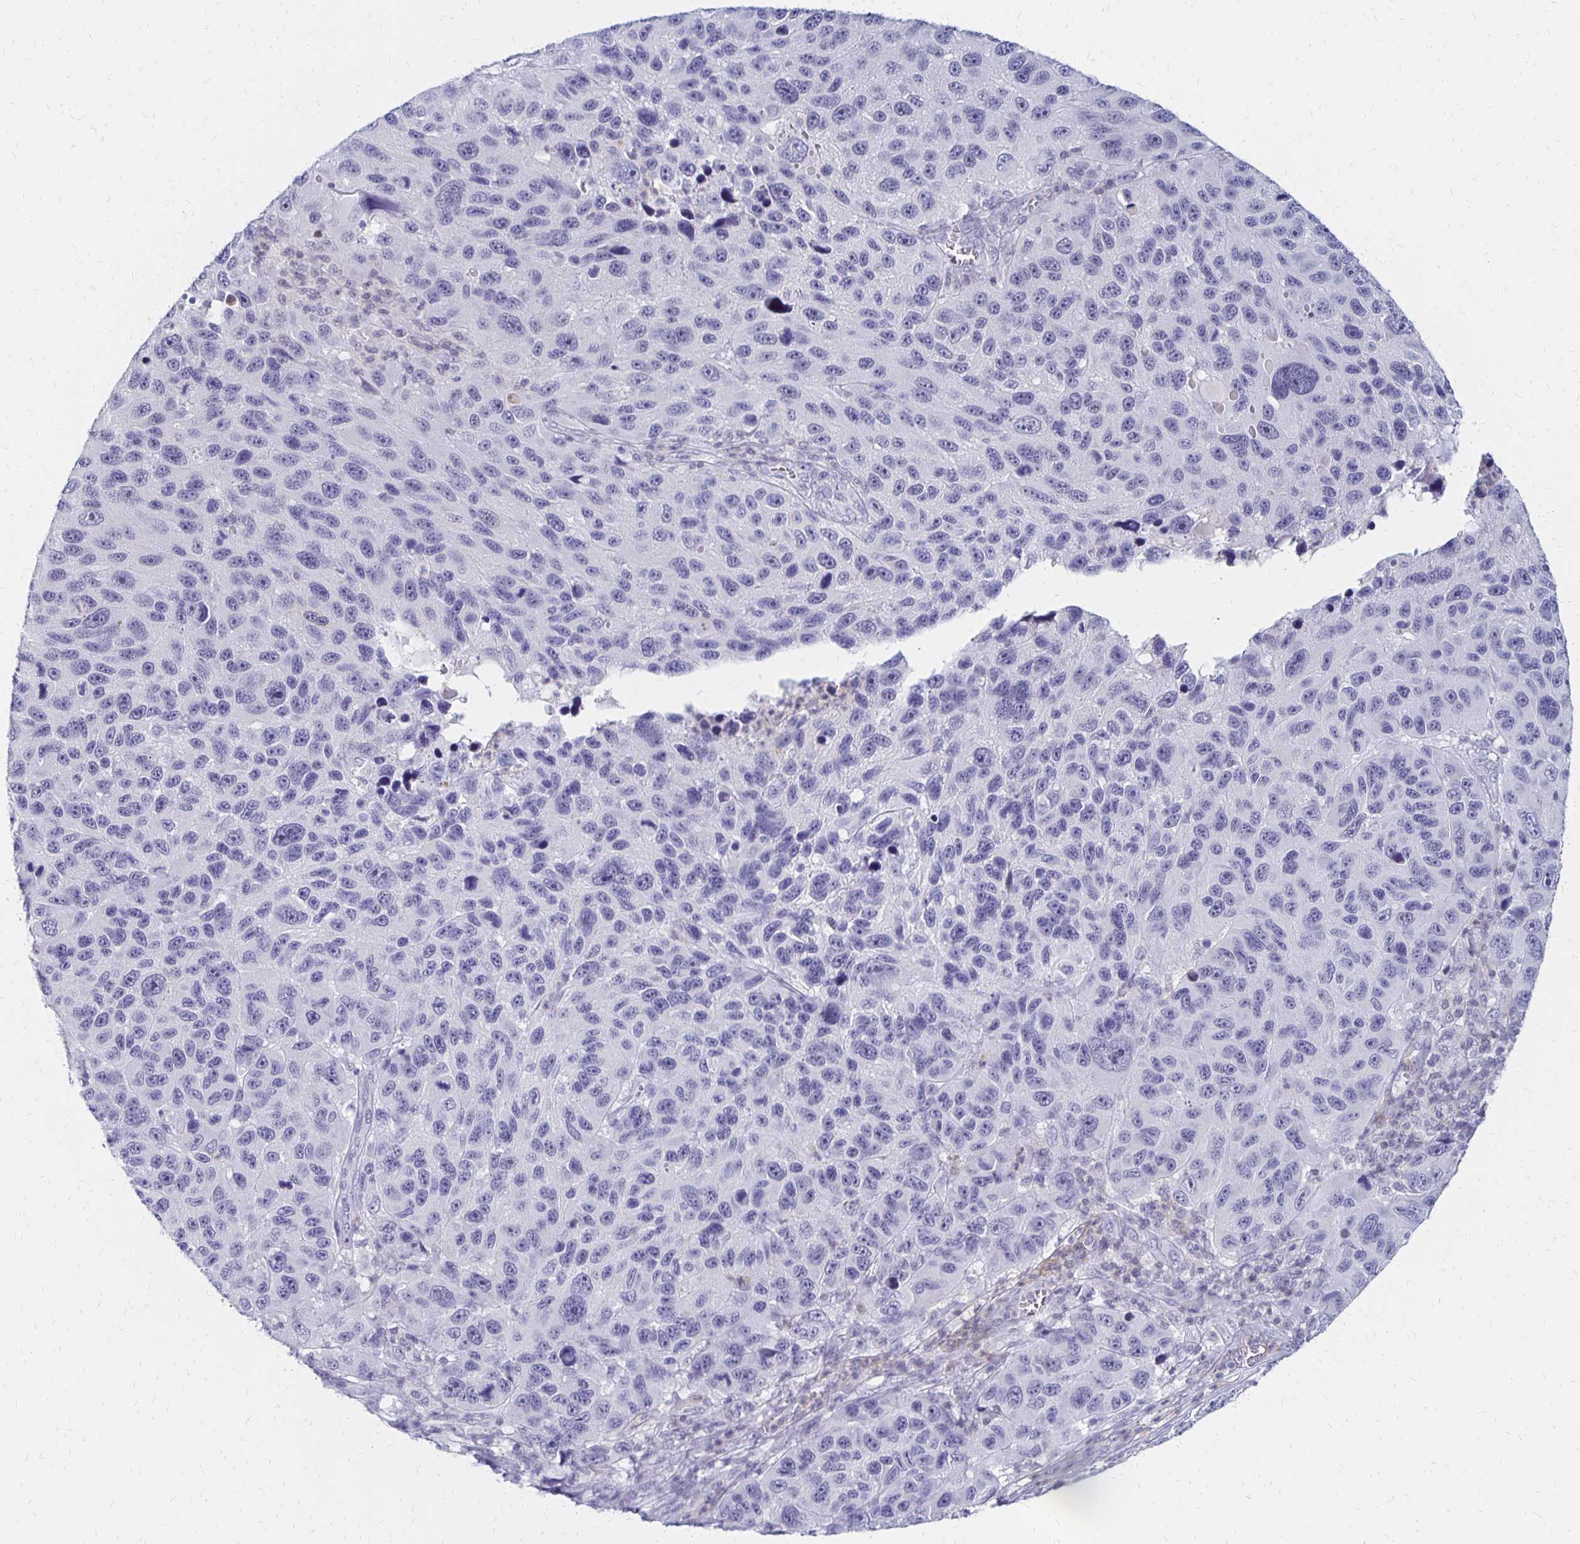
{"staining": {"intensity": "negative", "quantity": "none", "location": "none"}, "tissue": "melanoma", "cell_type": "Tumor cells", "image_type": "cancer", "snomed": [{"axis": "morphology", "description": "Malignant melanoma, NOS"}, {"axis": "topography", "description": "Skin"}], "caption": "Immunohistochemistry image of neoplastic tissue: malignant melanoma stained with DAB demonstrates no significant protein staining in tumor cells.", "gene": "SYT2", "patient": {"sex": "male", "age": 53}}